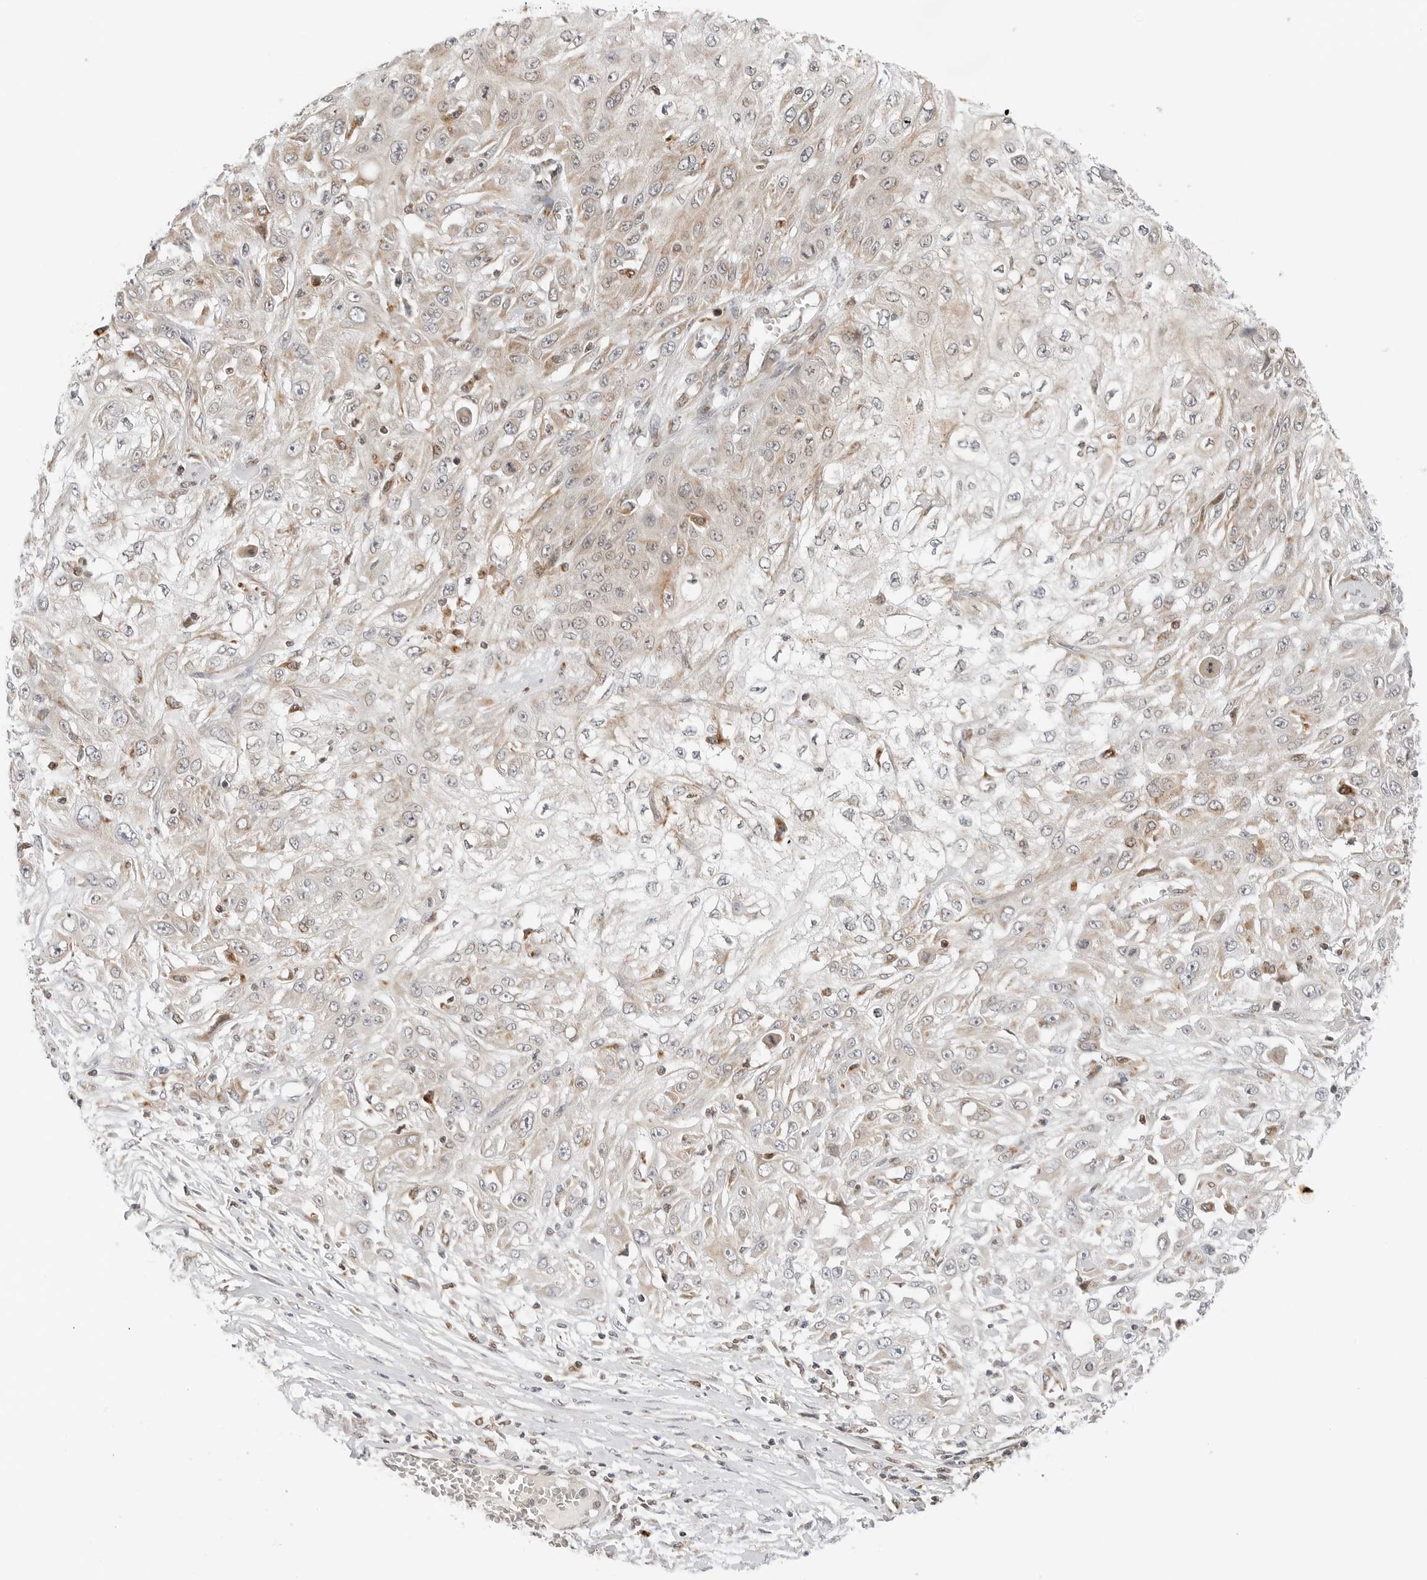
{"staining": {"intensity": "weak", "quantity": "25%-75%", "location": "cytoplasmic/membranous"}, "tissue": "skin cancer", "cell_type": "Tumor cells", "image_type": "cancer", "snomed": [{"axis": "morphology", "description": "Squamous cell carcinoma, NOS"}, {"axis": "morphology", "description": "Squamous cell carcinoma, metastatic, NOS"}, {"axis": "topography", "description": "Skin"}, {"axis": "topography", "description": "Lymph node"}], "caption": "Metastatic squamous cell carcinoma (skin) tissue demonstrates weak cytoplasmic/membranous expression in about 25%-75% of tumor cells The staining was performed using DAB (3,3'-diaminobenzidine) to visualize the protein expression in brown, while the nuclei were stained in blue with hematoxylin (Magnification: 20x).", "gene": "DYRK4", "patient": {"sex": "male", "age": 75}}